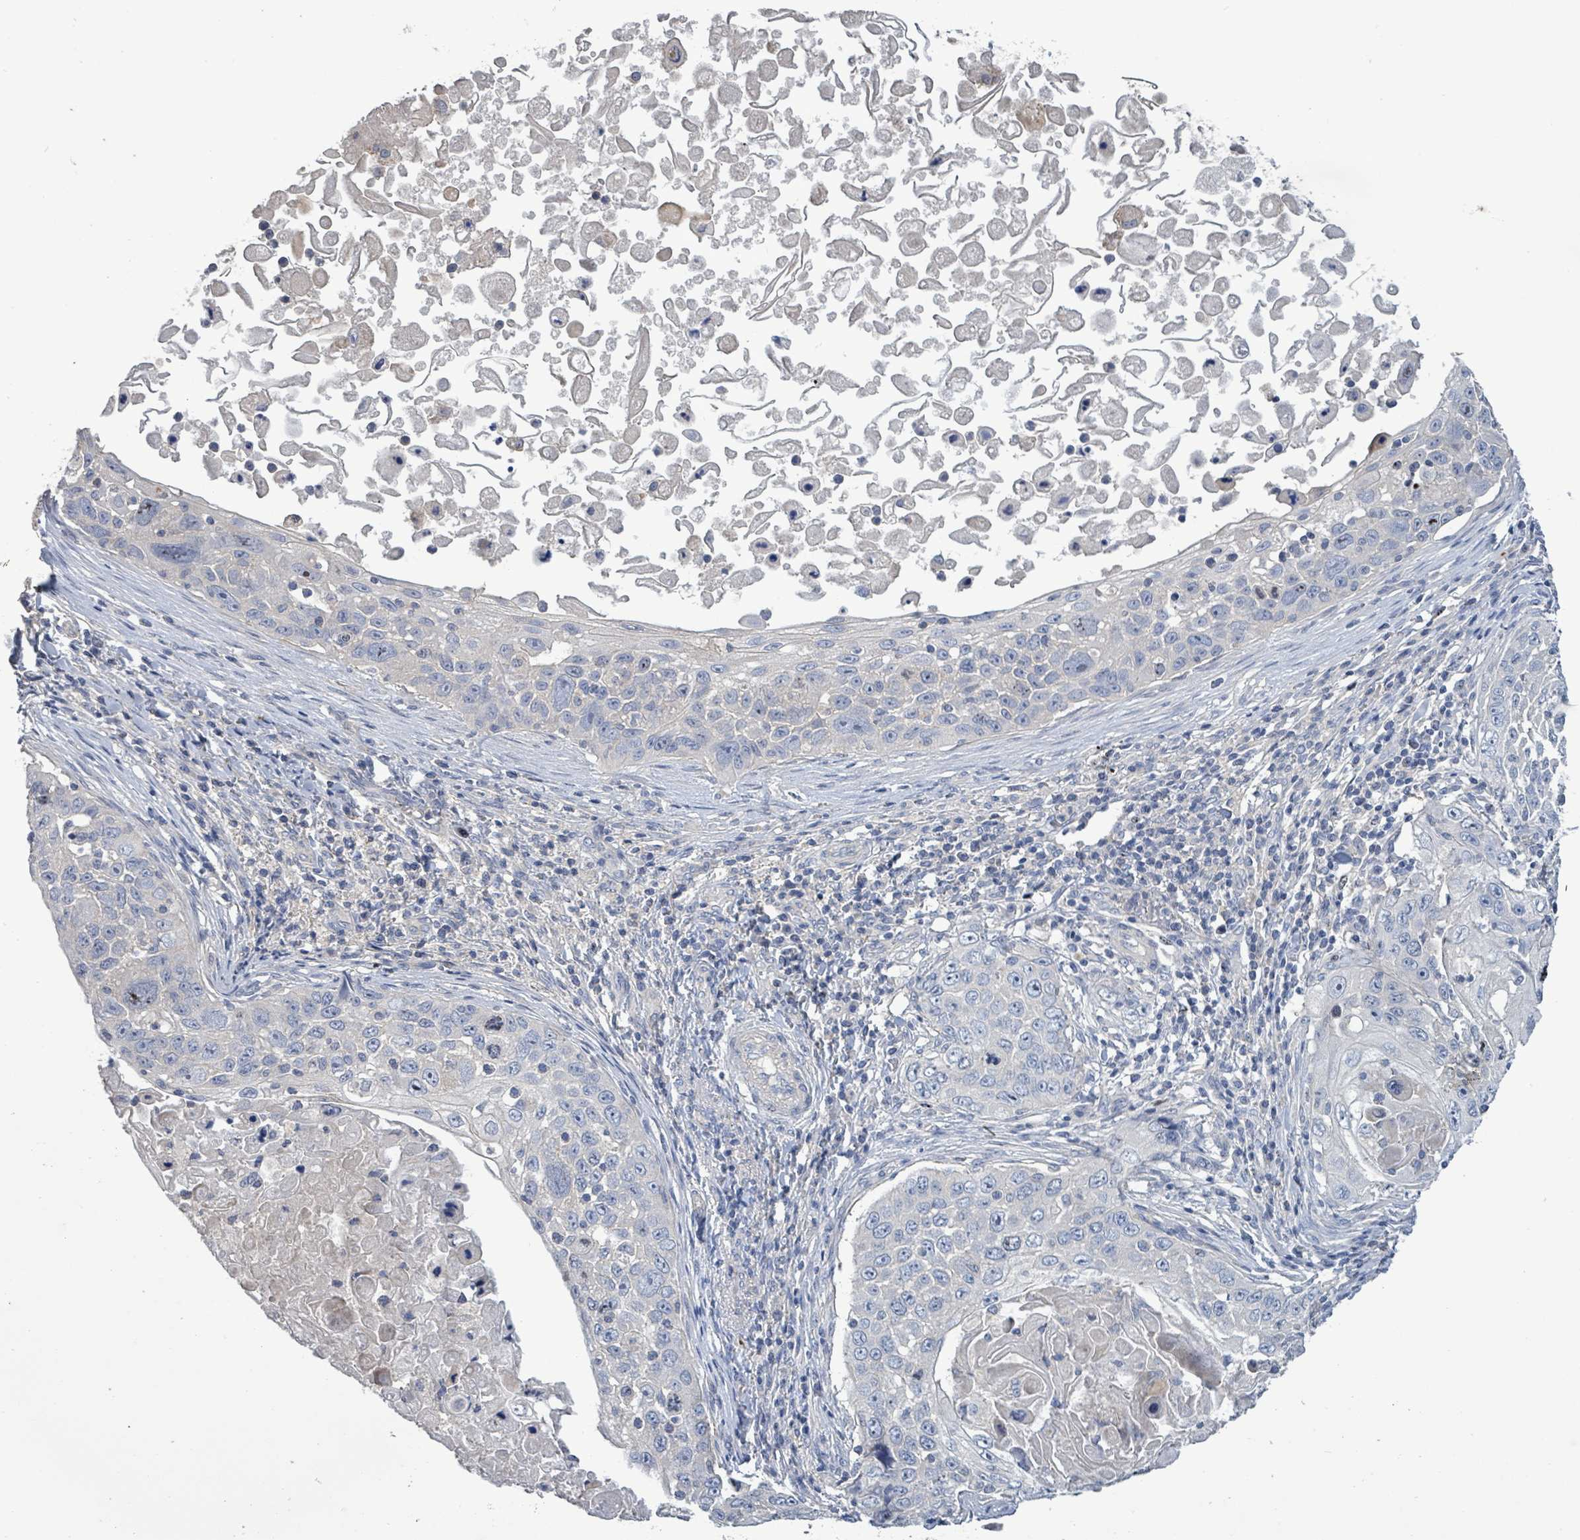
{"staining": {"intensity": "weak", "quantity": "<25%", "location": "nuclear"}, "tissue": "skin cancer", "cell_type": "Tumor cells", "image_type": "cancer", "snomed": [{"axis": "morphology", "description": "Squamous cell carcinoma, NOS"}, {"axis": "topography", "description": "Skin"}], "caption": "Immunohistochemical staining of human skin cancer displays no significant expression in tumor cells.", "gene": "KRAS", "patient": {"sex": "male", "age": 24}}